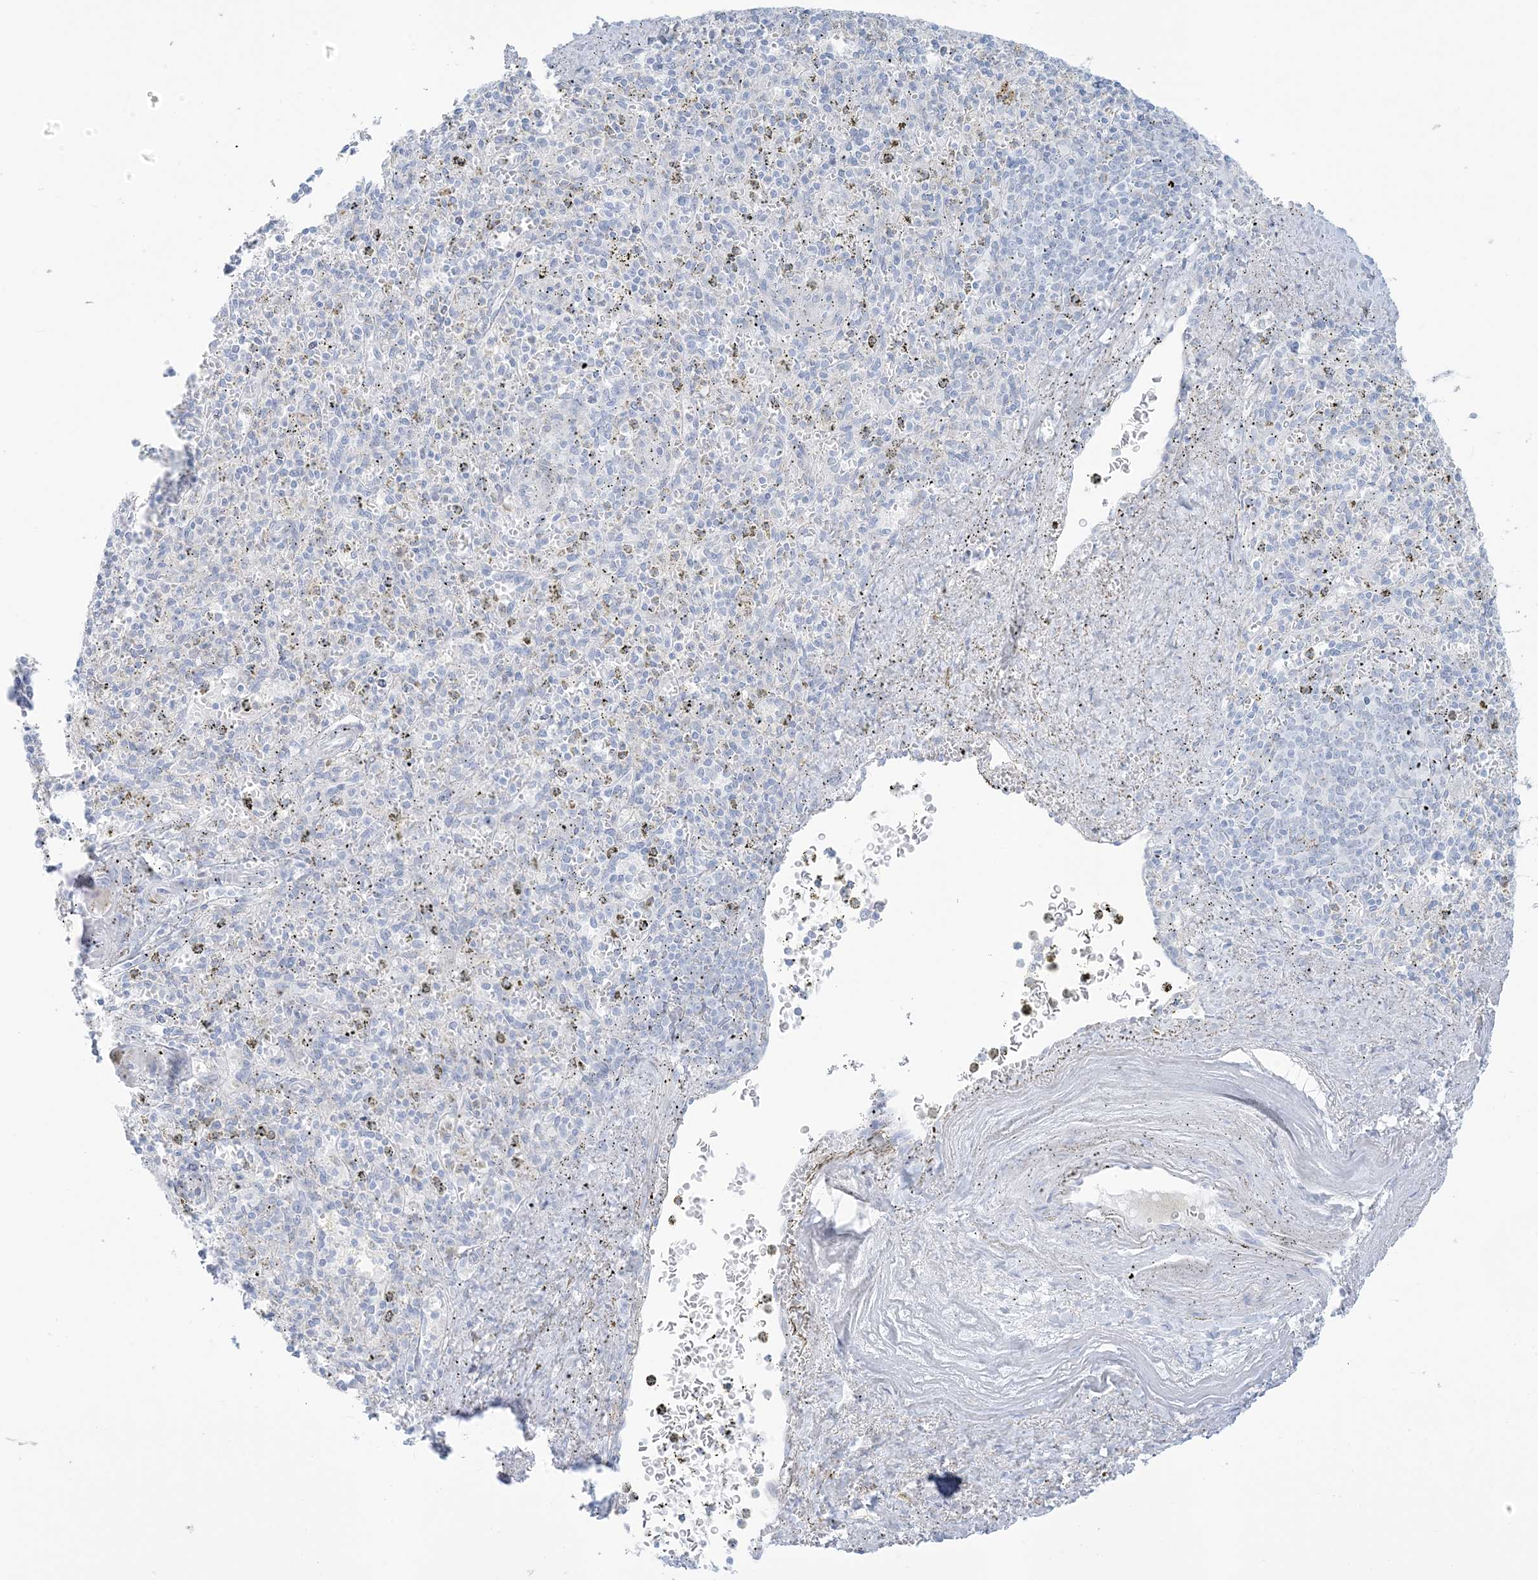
{"staining": {"intensity": "negative", "quantity": "none", "location": "none"}, "tissue": "spleen", "cell_type": "Cells in red pulp", "image_type": "normal", "snomed": [{"axis": "morphology", "description": "Normal tissue, NOS"}, {"axis": "topography", "description": "Spleen"}], "caption": "Image shows no protein expression in cells in red pulp of benign spleen. (Brightfield microscopy of DAB (3,3'-diaminobenzidine) IHC at high magnification).", "gene": "ZDHHC4", "patient": {"sex": "male", "age": 72}}